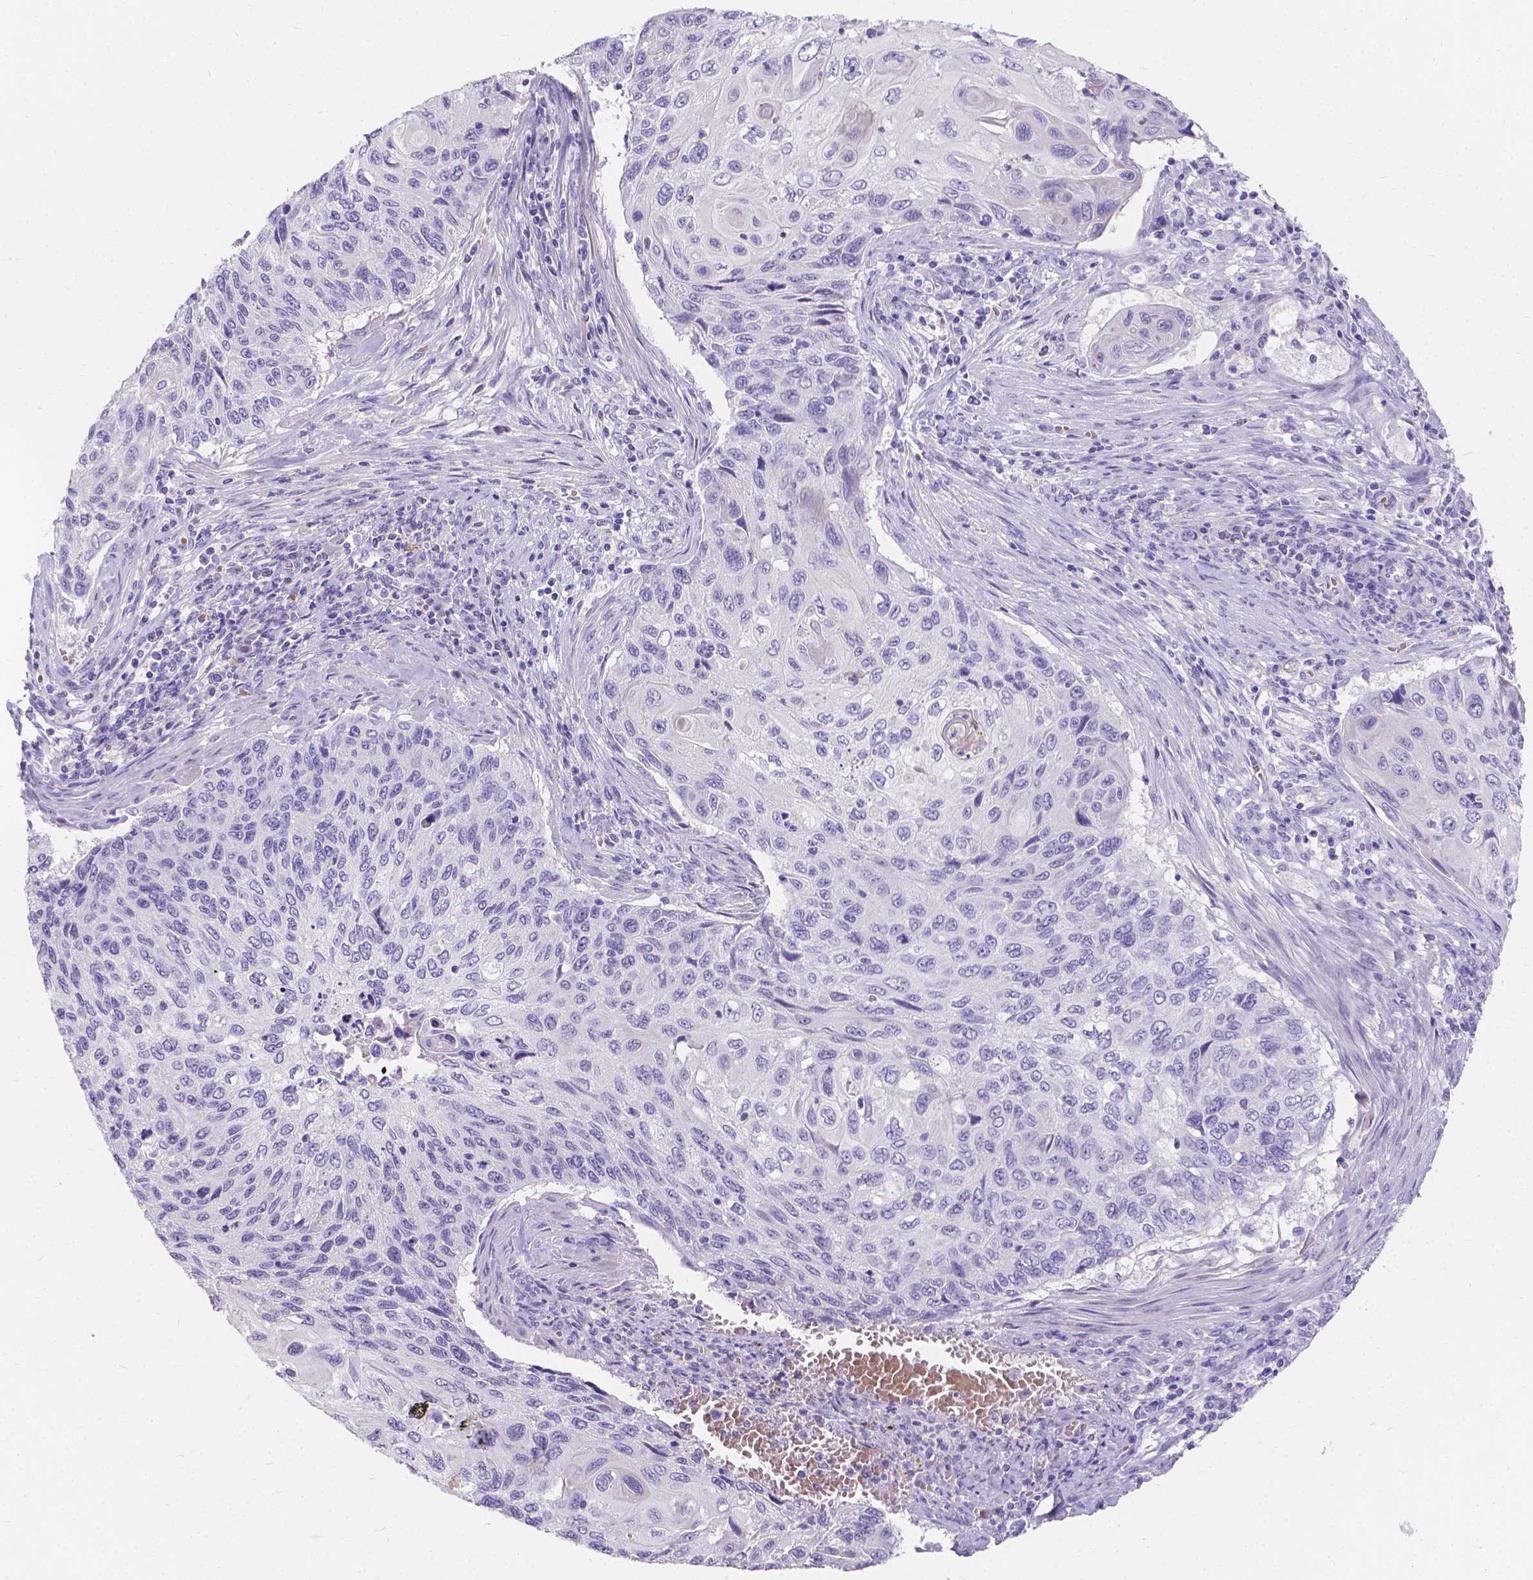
{"staining": {"intensity": "negative", "quantity": "none", "location": "none"}, "tissue": "cervical cancer", "cell_type": "Tumor cells", "image_type": "cancer", "snomed": [{"axis": "morphology", "description": "Squamous cell carcinoma, NOS"}, {"axis": "topography", "description": "Cervix"}], "caption": "The histopathology image reveals no staining of tumor cells in squamous cell carcinoma (cervical).", "gene": "GNRHR", "patient": {"sex": "female", "age": 70}}